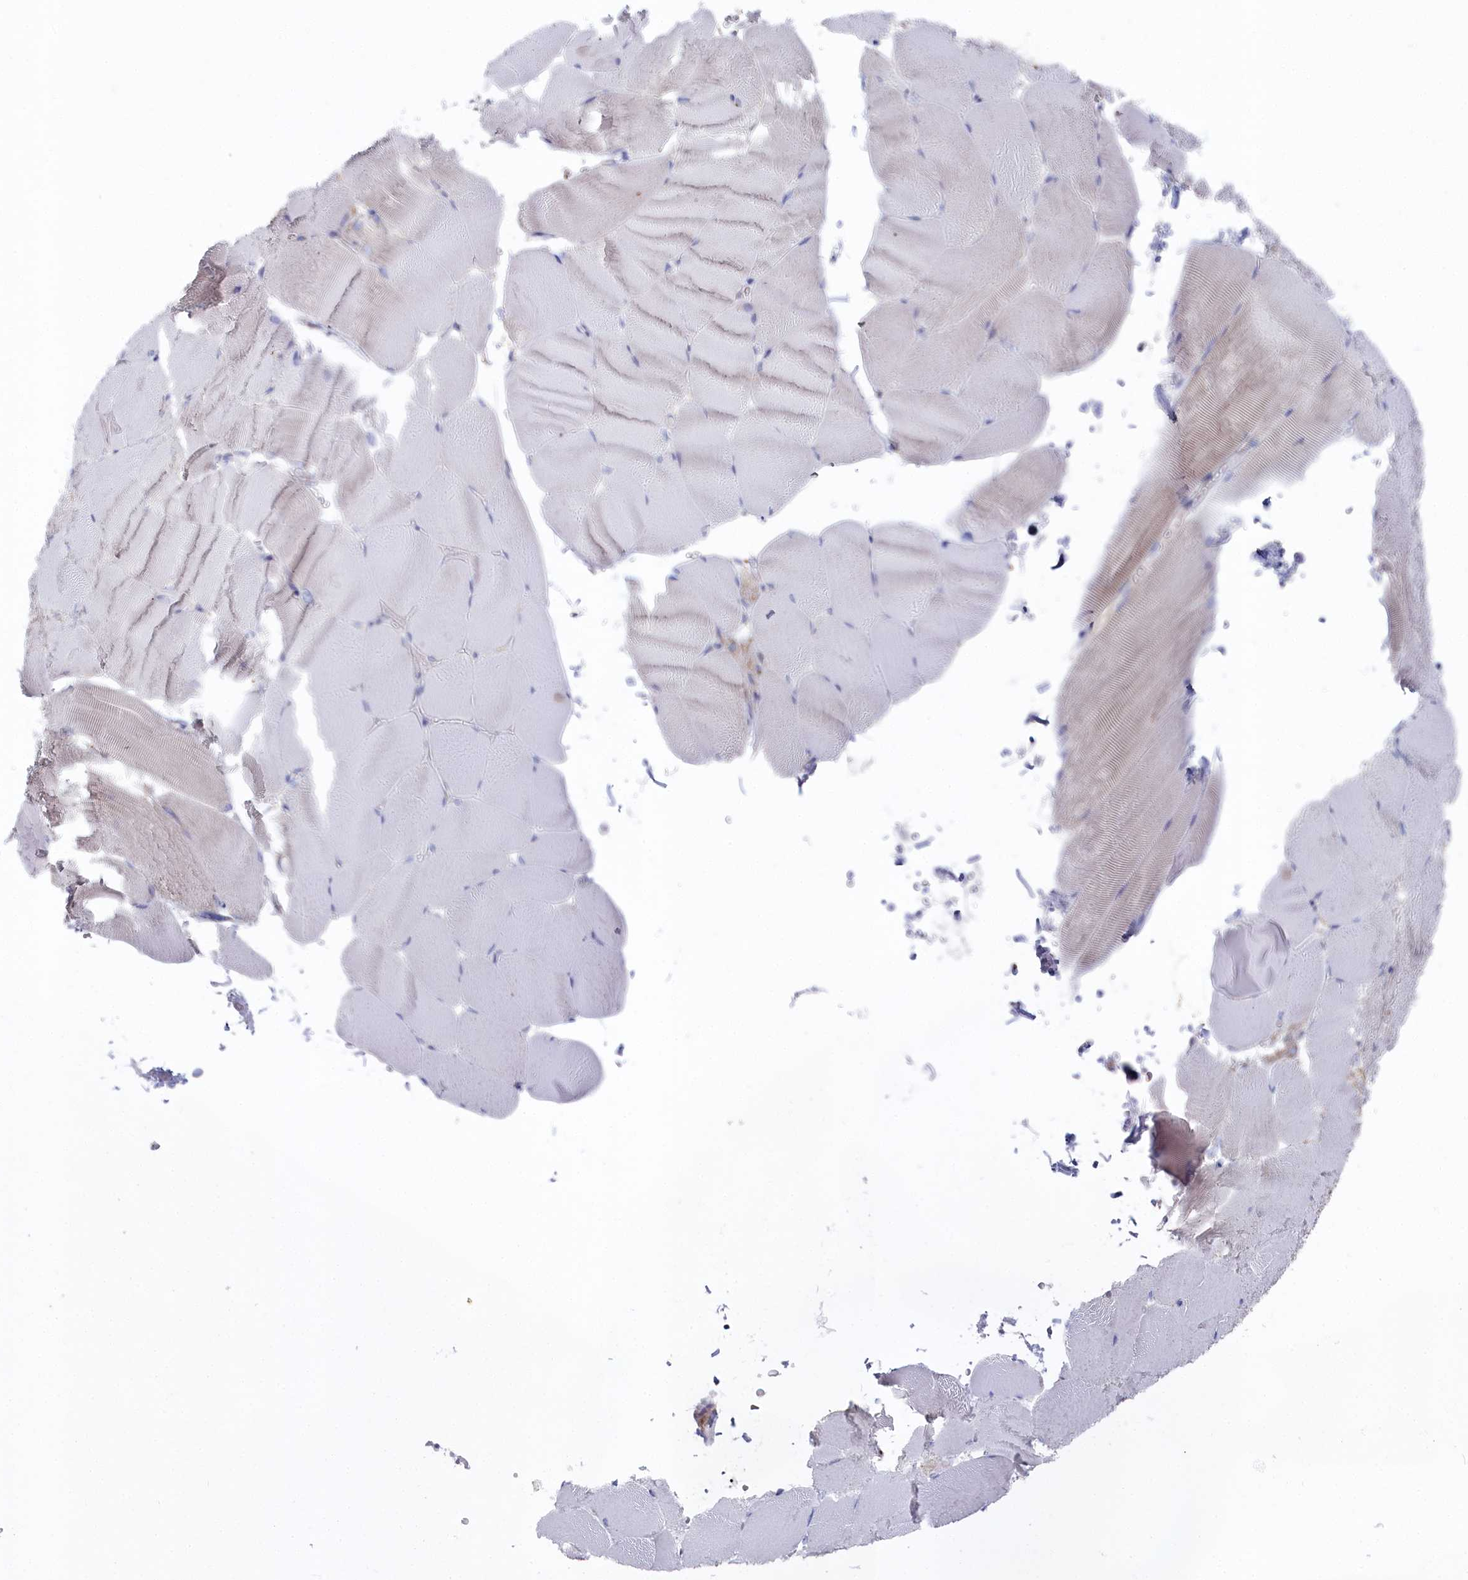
{"staining": {"intensity": "negative", "quantity": "none", "location": "none"}, "tissue": "skeletal muscle", "cell_type": "Myocytes", "image_type": "normal", "snomed": [{"axis": "morphology", "description": "Normal tissue, NOS"}, {"axis": "topography", "description": "Skeletal muscle"}, {"axis": "topography", "description": "Parathyroid gland"}], "caption": "Immunohistochemical staining of benign human skeletal muscle demonstrates no significant positivity in myocytes.", "gene": "GLS2", "patient": {"sex": "female", "age": 37}}